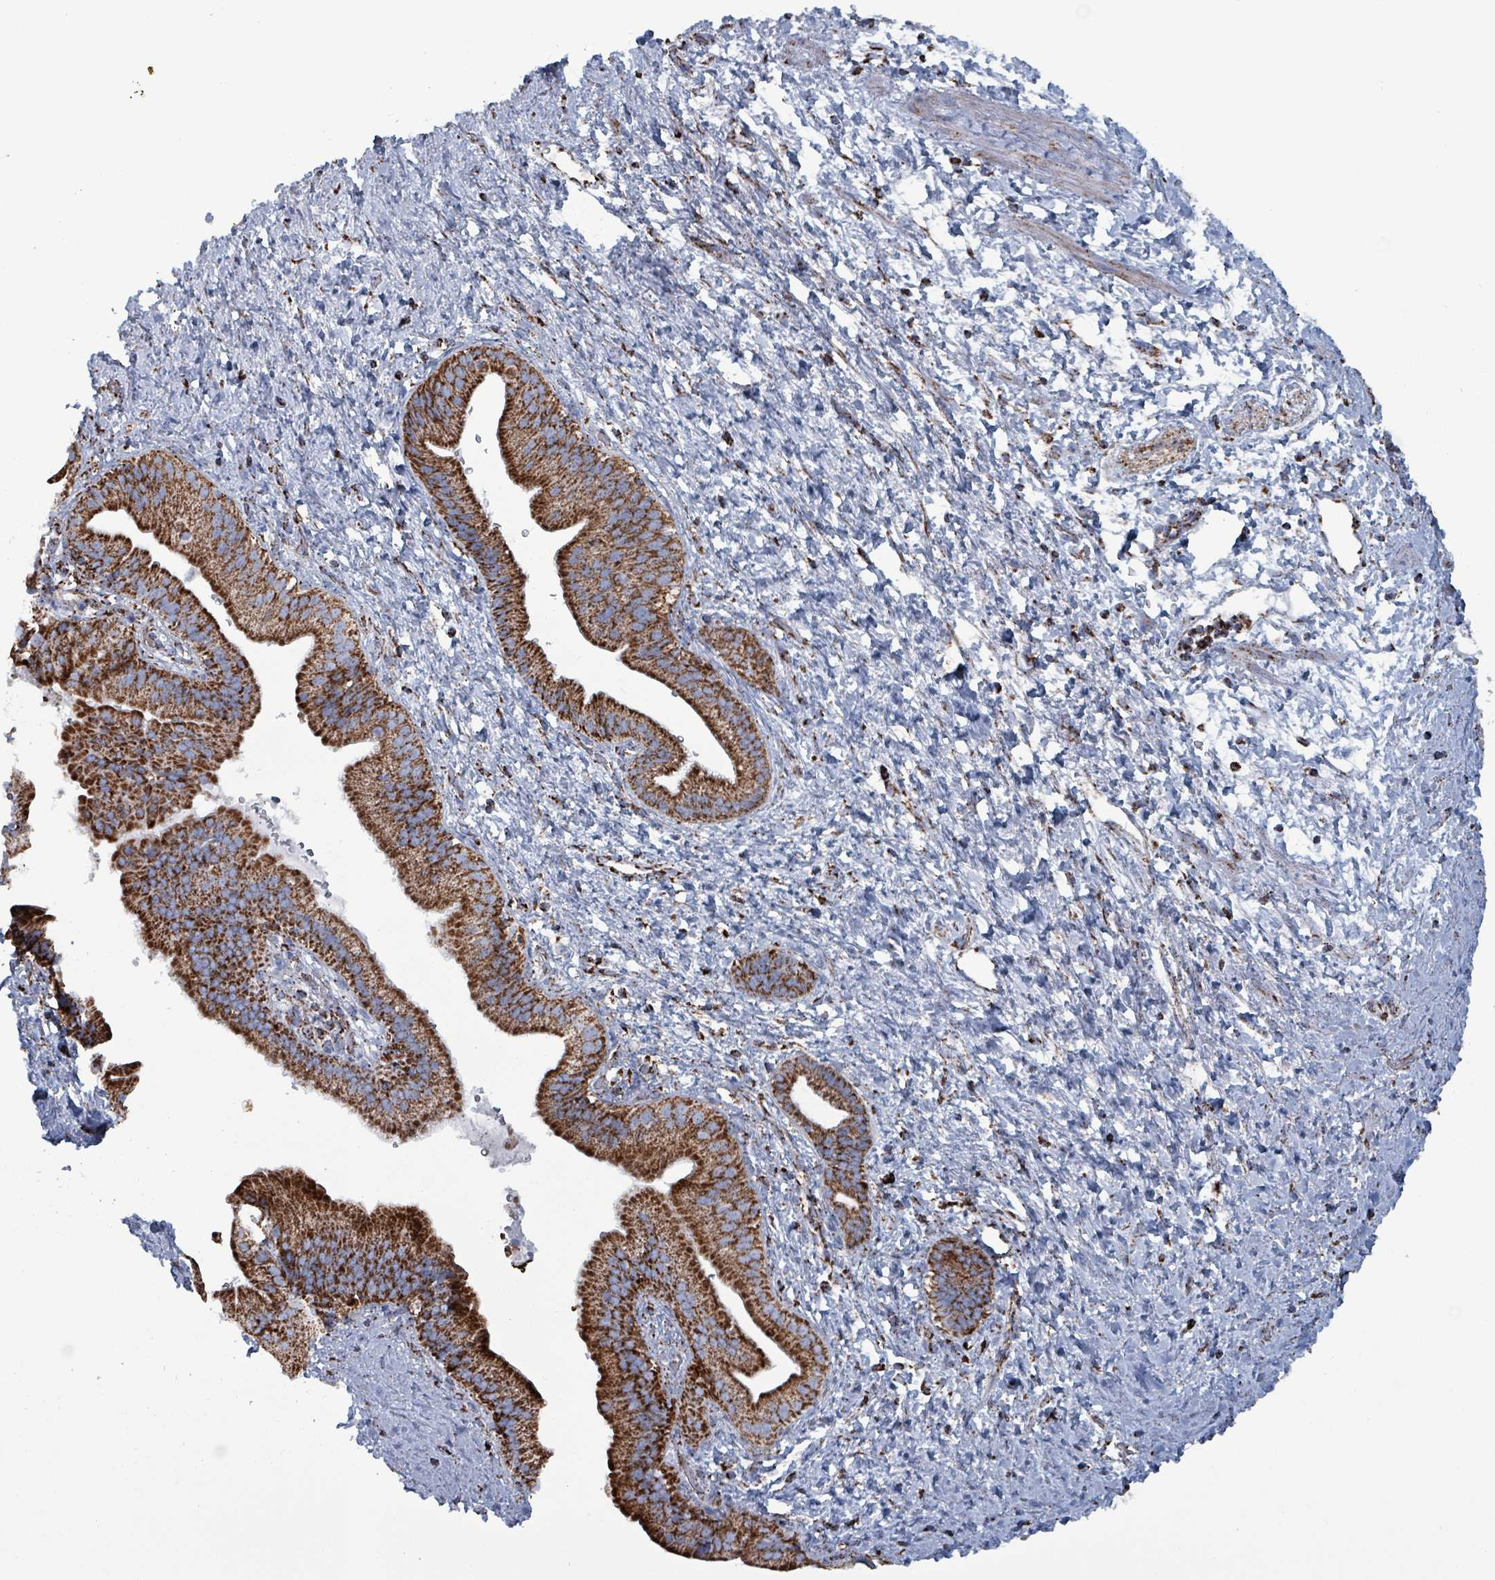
{"staining": {"intensity": "strong", "quantity": ">75%", "location": "cytoplasmic/membranous"}, "tissue": "pancreatic cancer", "cell_type": "Tumor cells", "image_type": "cancer", "snomed": [{"axis": "morphology", "description": "Adenocarcinoma, NOS"}, {"axis": "topography", "description": "Pancreas"}], "caption": "Immunohistochemistry micrograph of pancreatic cancer stained for a protein (brown), which demonstrates high levels of strong cytoplasmic/membranous staining in about >75% of tumor cells.", "gene": "IDH3B", "patient": {"sex": "male", "age": 68}}